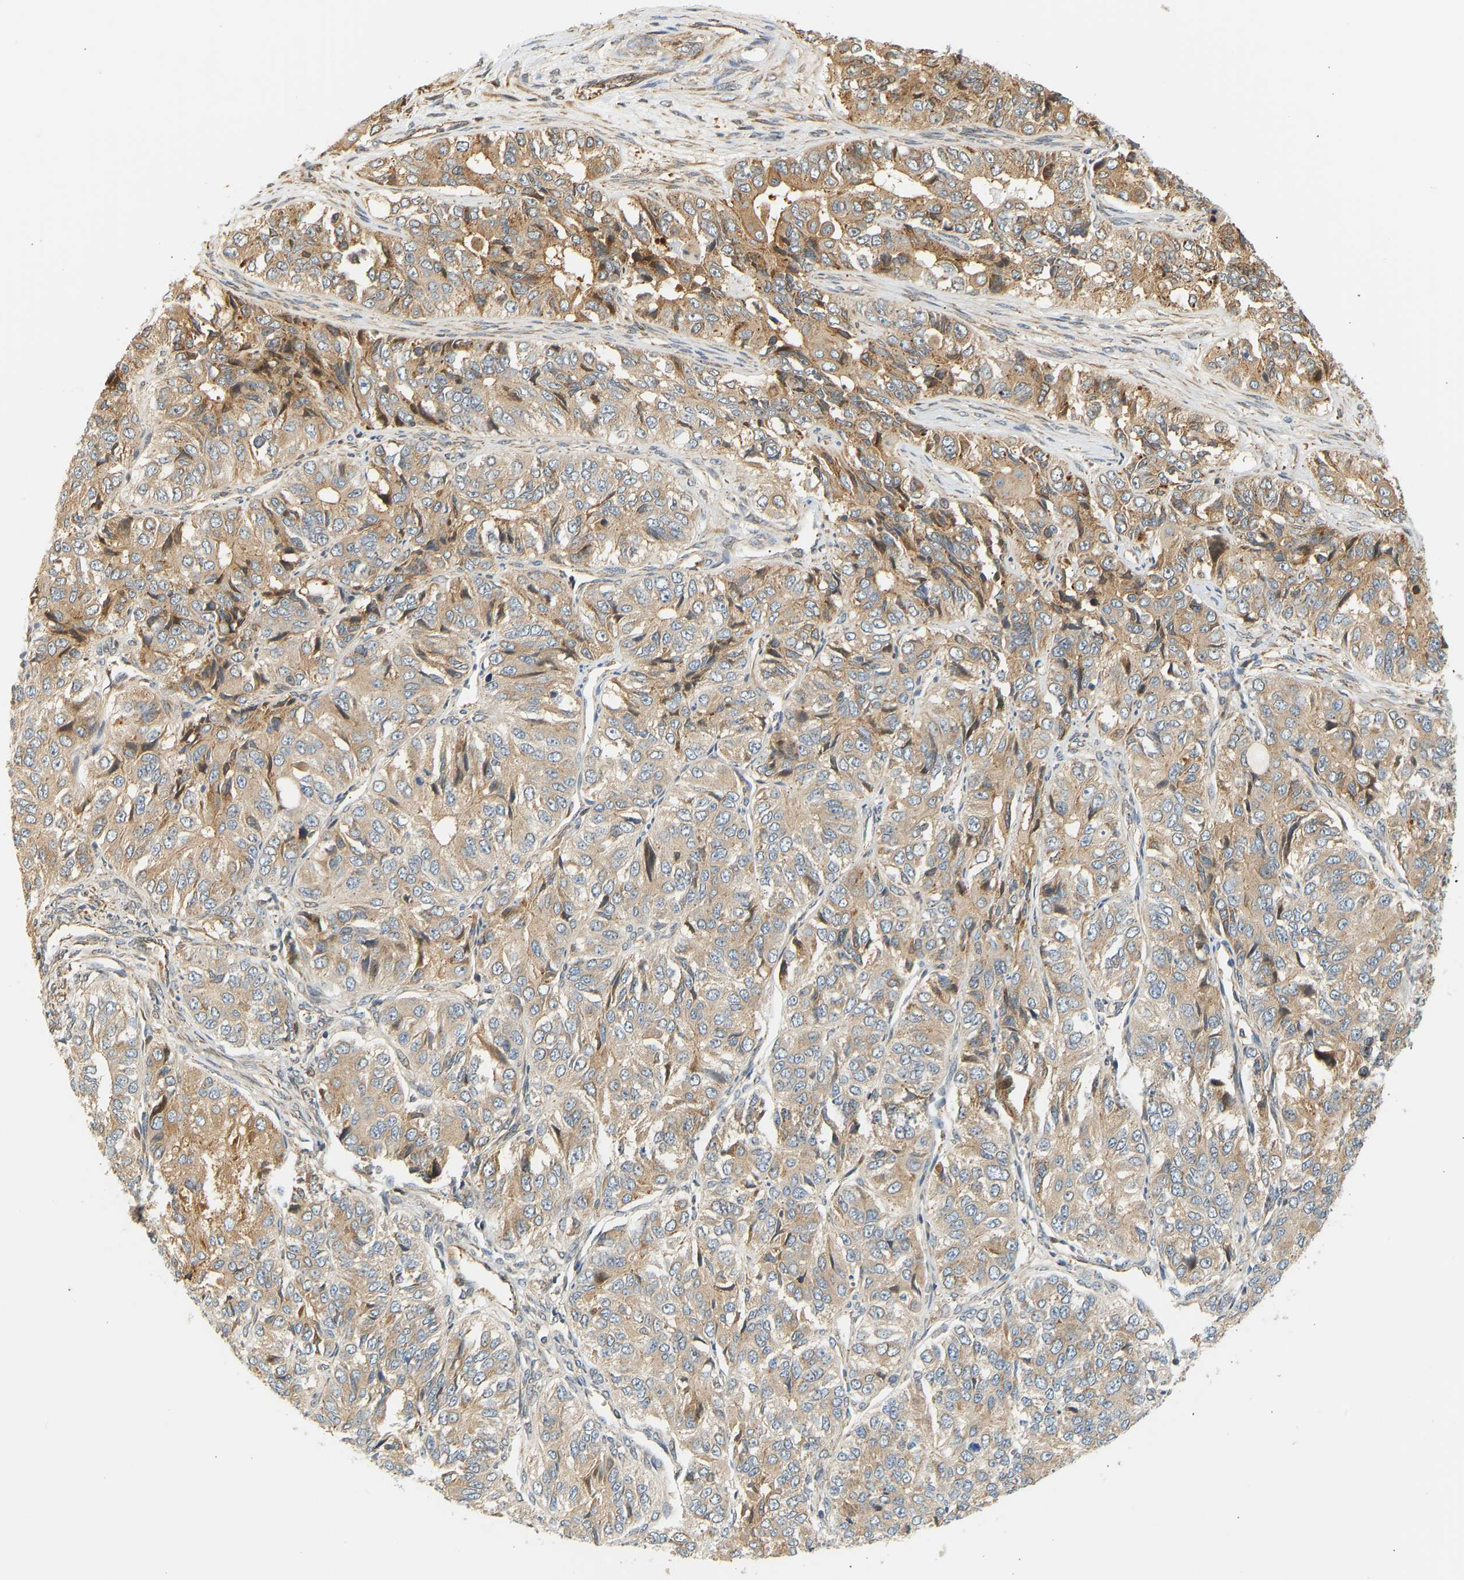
{"staining": {"intensity": "moderate", "quantity": "25%-75%", "location": "cytoplasmic/membranous"}, "tissue": "ovarian cancer", "cell_type": "Tumor cells", "image_type": "cancer", "snomed": [{"axis": "morphology", "description": "Carcinoma, endometroid"}, {"axis": "topography", "description": "Ovary"}], "caption": "There is medium levels of moderate cytoplasmic/membranous expression in tumor cells of ovarian cancer (endometroid carcinoma), as demonstrated by immunohistochemical staining (brown color).", "gene": "CEP57", "patient": {"sex": "female", "age": 51}}